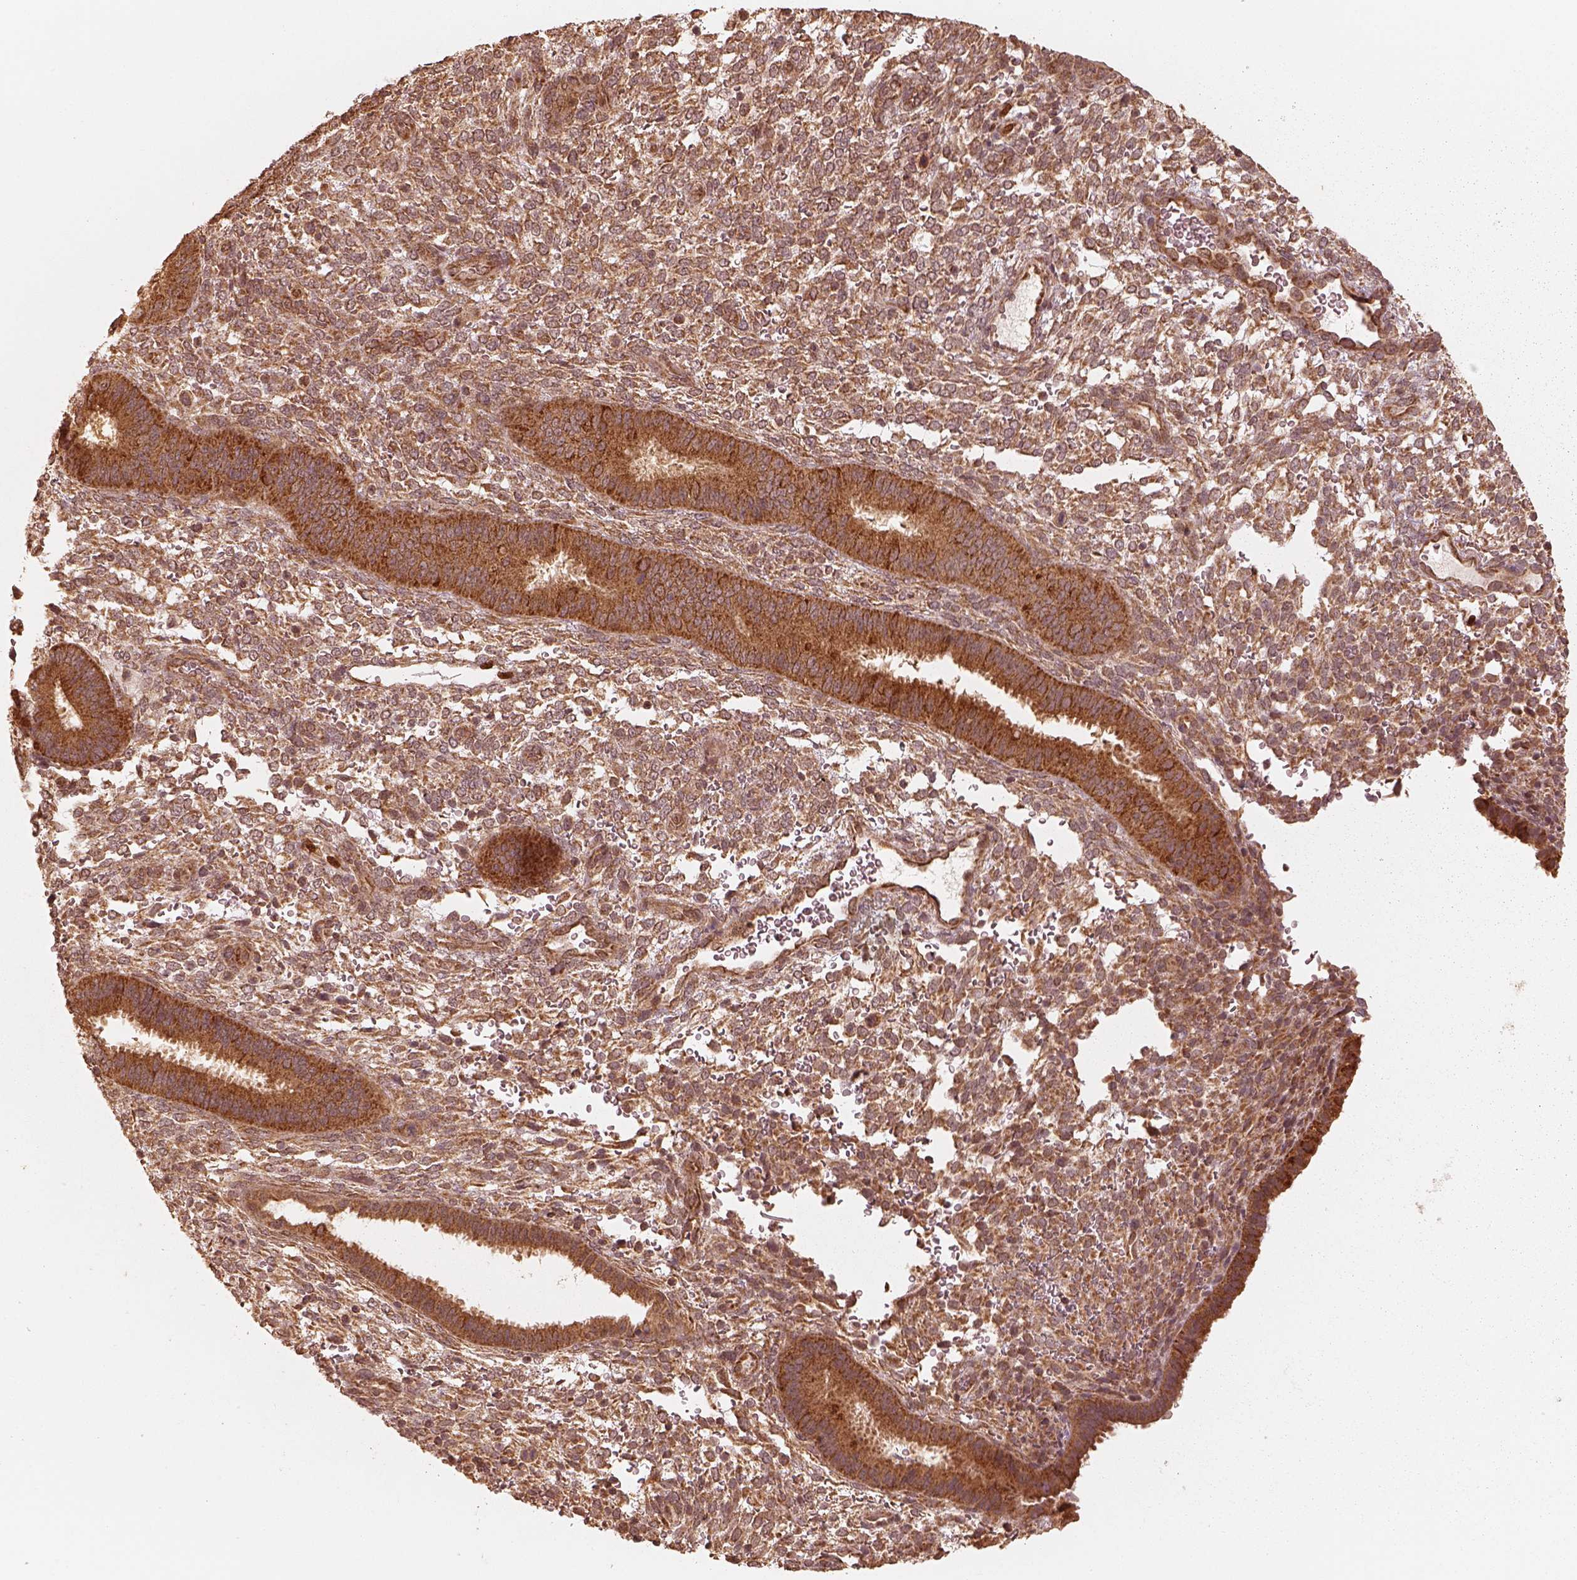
{"staining": {"intensity": "moderate", "quantity": ">75%", "location": "cytoplasmic/membranous"}, "tissue": "endometrium", "cell_type": "Cells in endometrial stroma", "image_type": "normal", "snomed": [{"axis": "morphology", "description": "Normal tissue, NOS"}, {"axis": "topography", "description": "Endometrium"}], "caption": "Immunohistochemical staining of normal human endometrium displays >75% levels of moderate cytoplasmic/membranous protein staining in approximately >75% of cells in endometrial stroma.", "gene": "DNAJC25", "patient": {"sex": "female", "age": 39}}